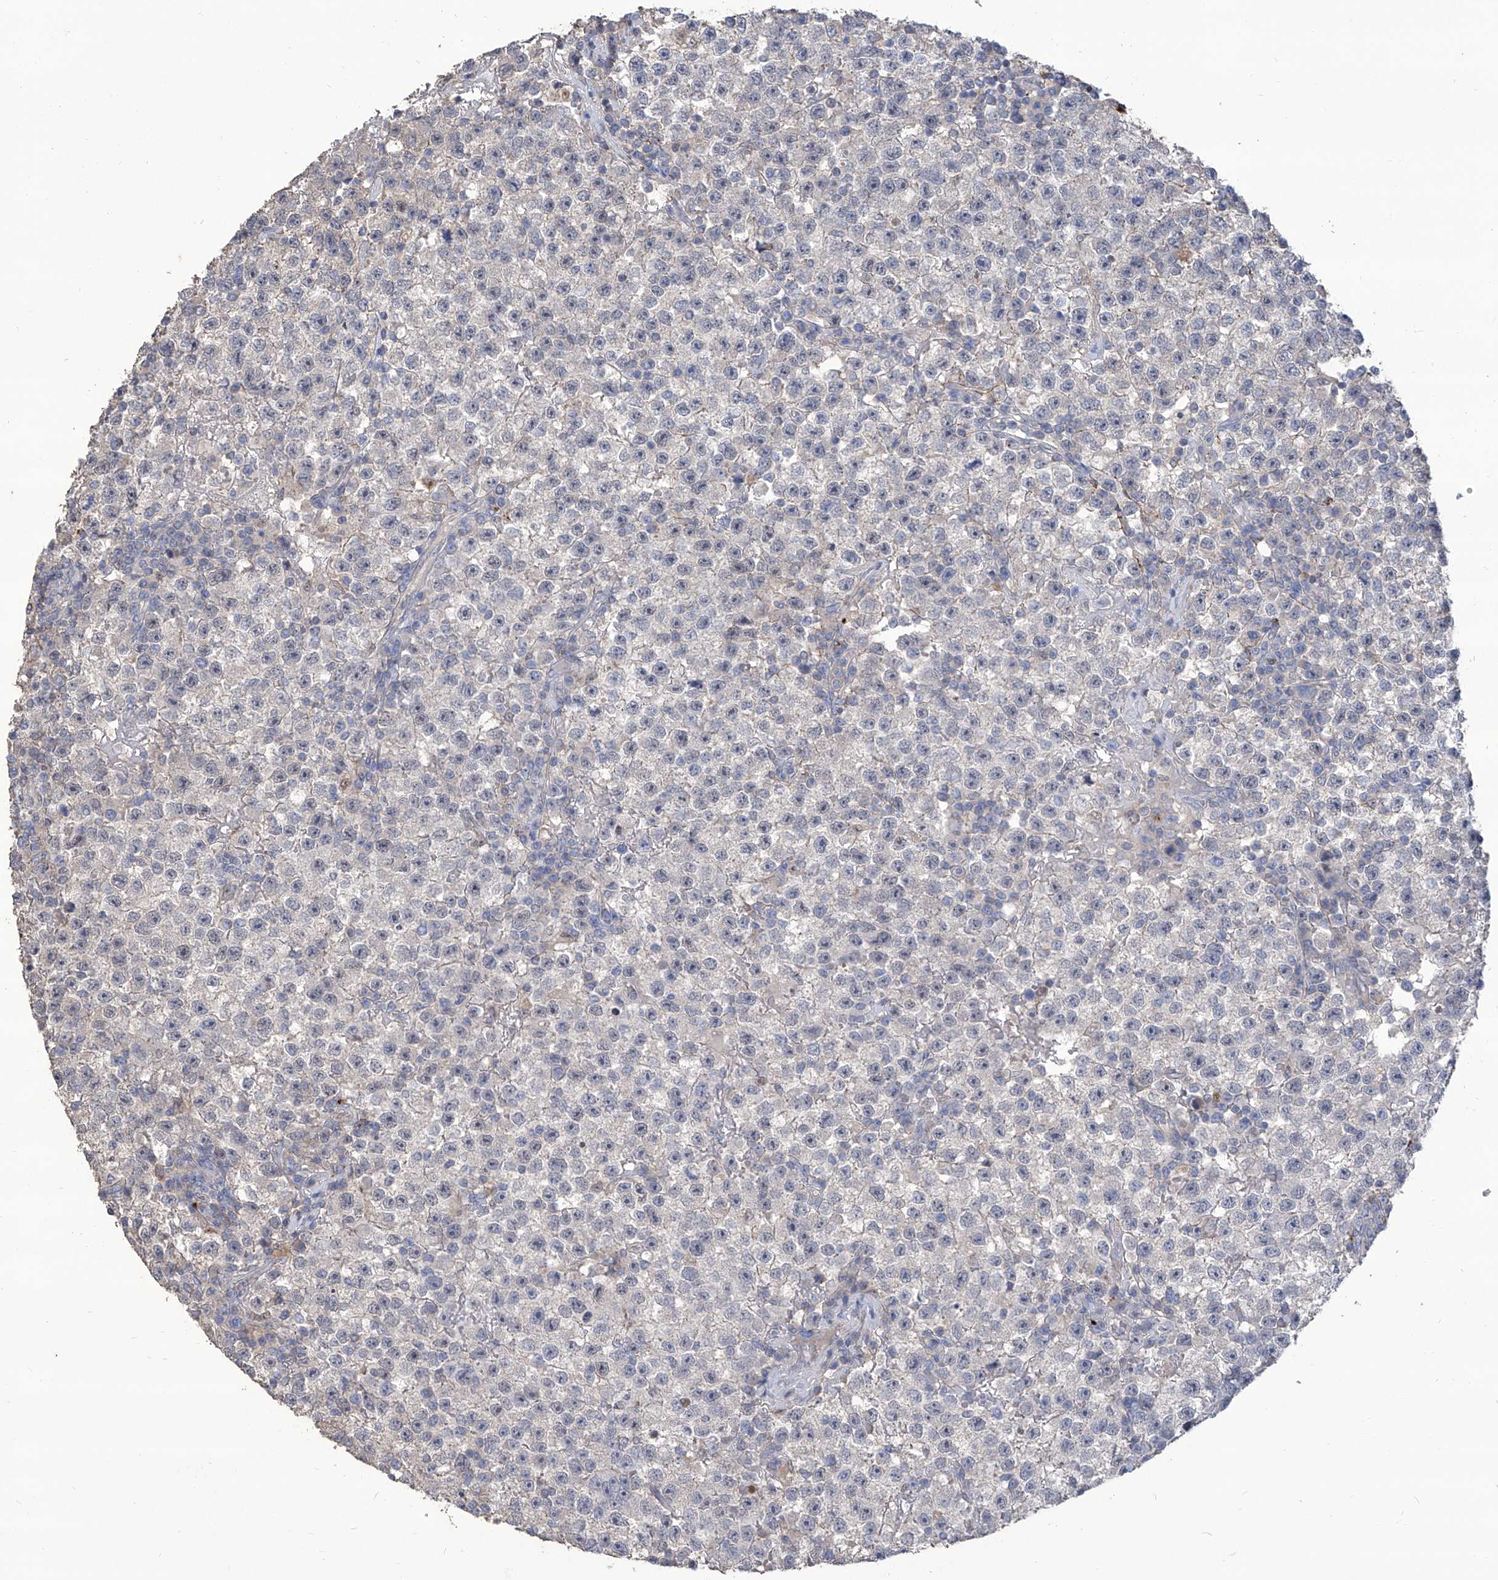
{"staining": {"intensity": "negative", "quantity": "none", "location": "none"}, "tissue": "testis cancer", "cell_type": "Tumor cells", "image_type": "cancer", "snomed": [{"axis": "morphology", "description": "Seminoma, NOS"}, {"axis": "topography", "description": "Testis"}], "caption": "Immunohistochemistry (IHC) of testis seminoma reveals no staining in tumor cells.", "gene": "TXNIP", "patient": {"sex": "male", "age": 22}}